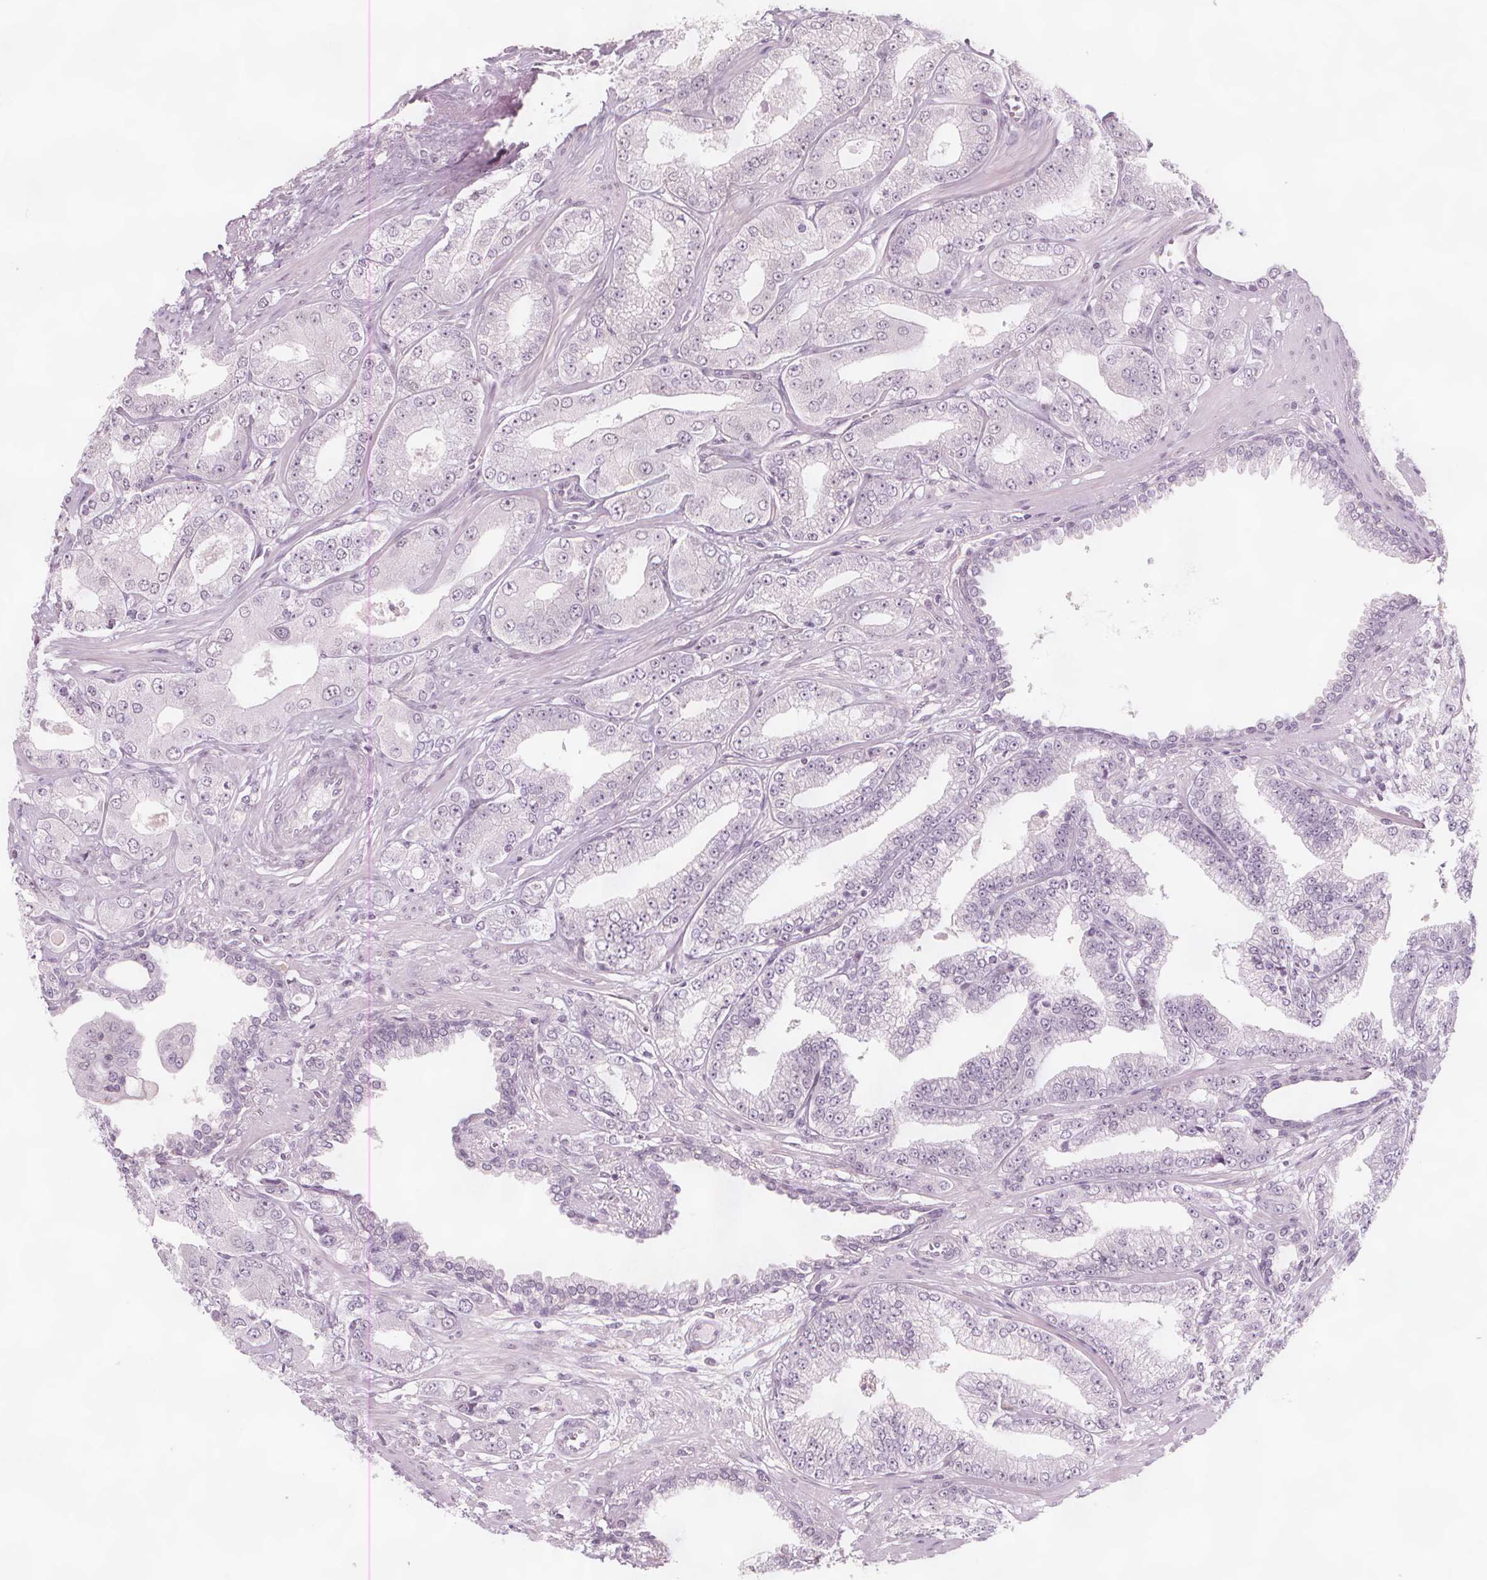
{"staining": {"intensity": "negative", "quantity": "none", "location": "none"}, "tissue": "prostate cancer", "cell_type": "Tumor cells", "image_type": "cancer", "snomed": [{"axis": "morphology", "description": "Adenocarcinoma, Low grade"}, {"axis": "topography", "description": "Prostate"}], "caption": "Immunohistochemistry (IHC) of human prostate cancer reveals no positivity in tumor cells.", "gene": "C1orf167", "patient": {"sex": "male", "age": 60}}